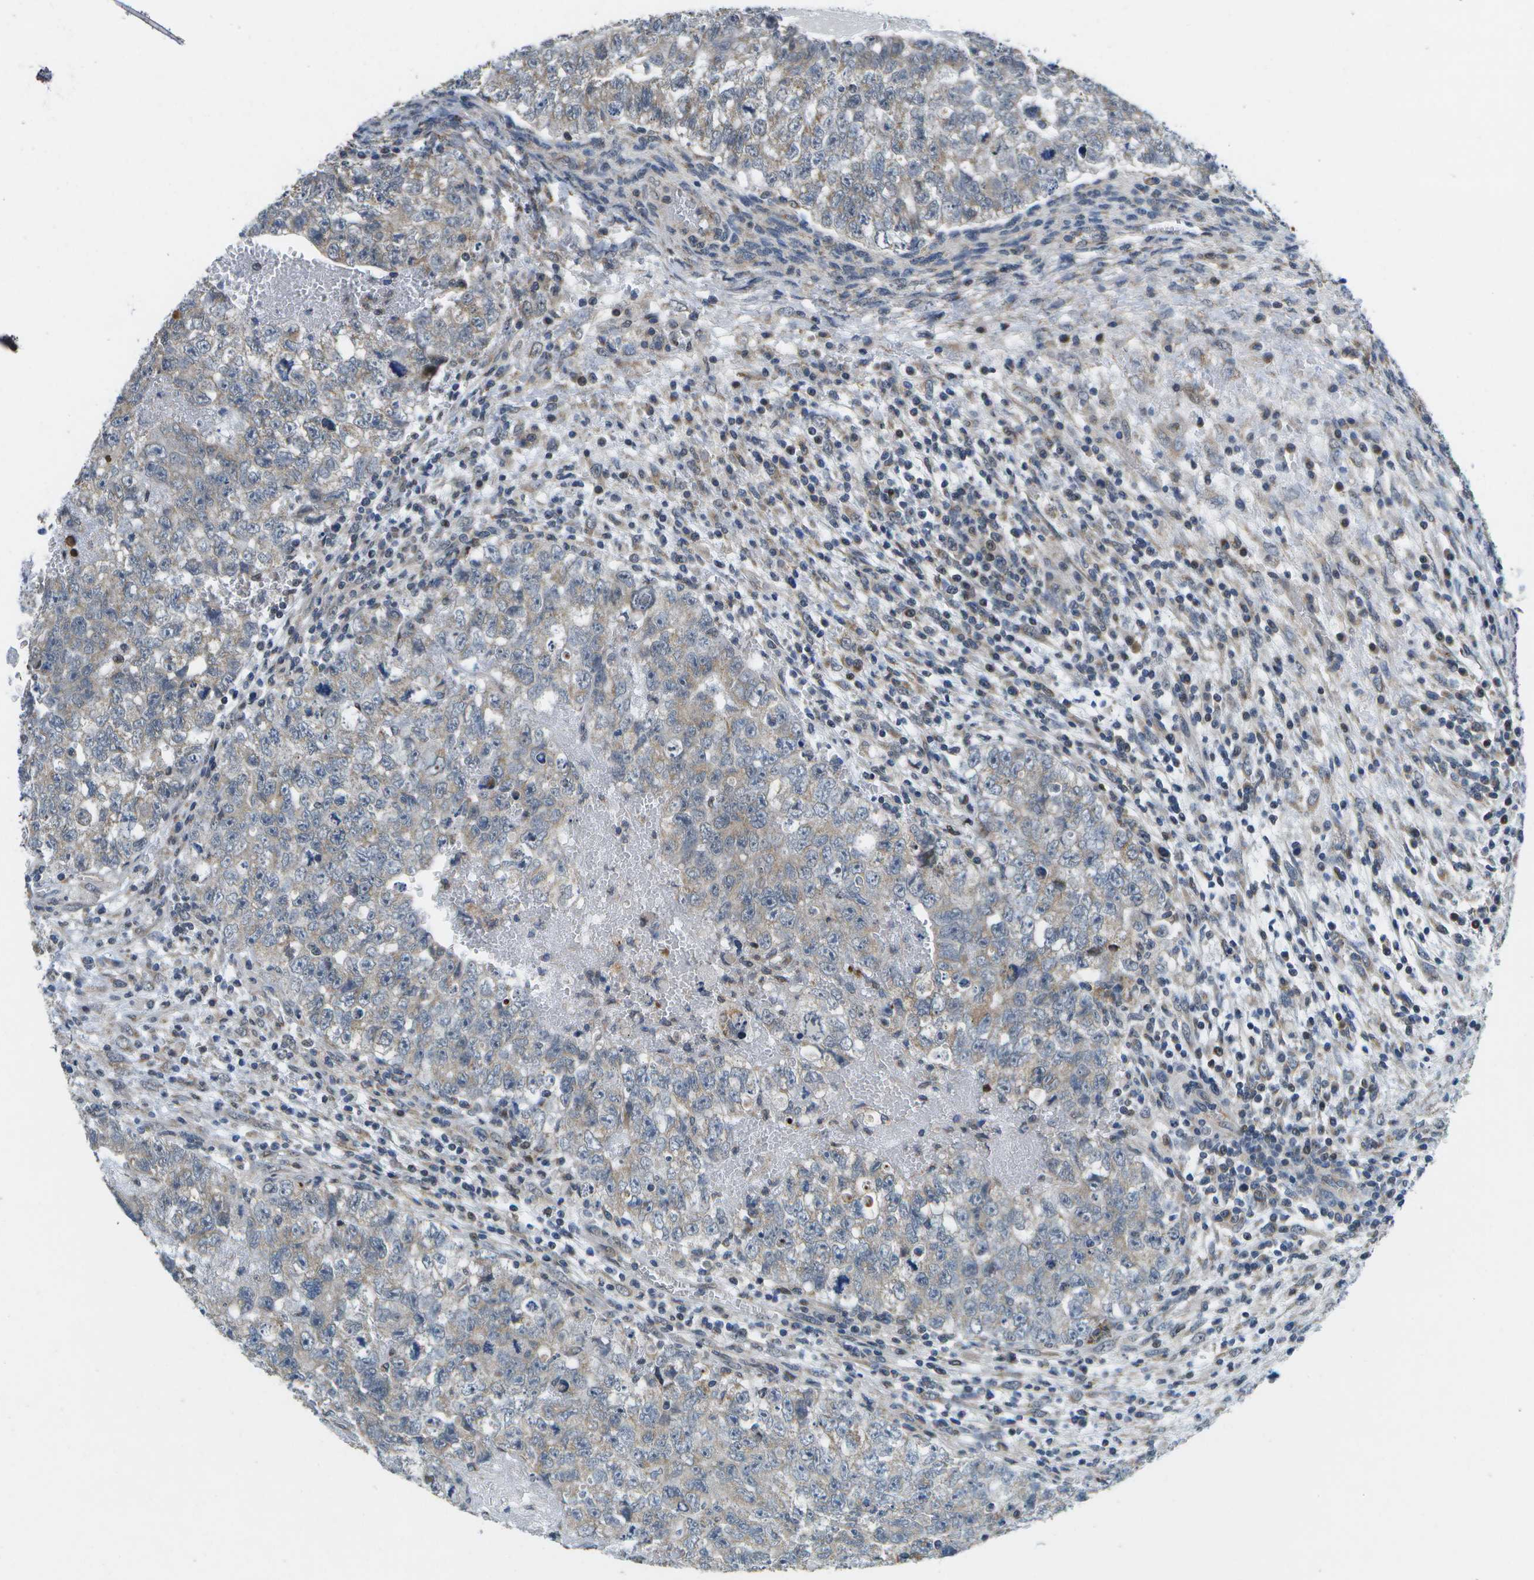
{"staining": {"intensity": "weak", "quantity": "25%-75%", "location": "cytoplasmic/membranous"}, "tissue": "testis cancer", "cell_type": "Tumor cells", "image_type": "cancer", "snomed": [{"axis": "morphology", "description": "Seminoma, NOS"}, {"axis": "morphology", "description": "Carcinoma, Embryonal, NOS"}, {"axis": "topography", "description": "Testis"}], "caption": "An image of human seminoma (testis) stained for a protein shows weak cytoplasmic/membranous brown staining in tumor cells.", "gene": "GALNT15", "patient": {"sex": "male", "age": 38}}